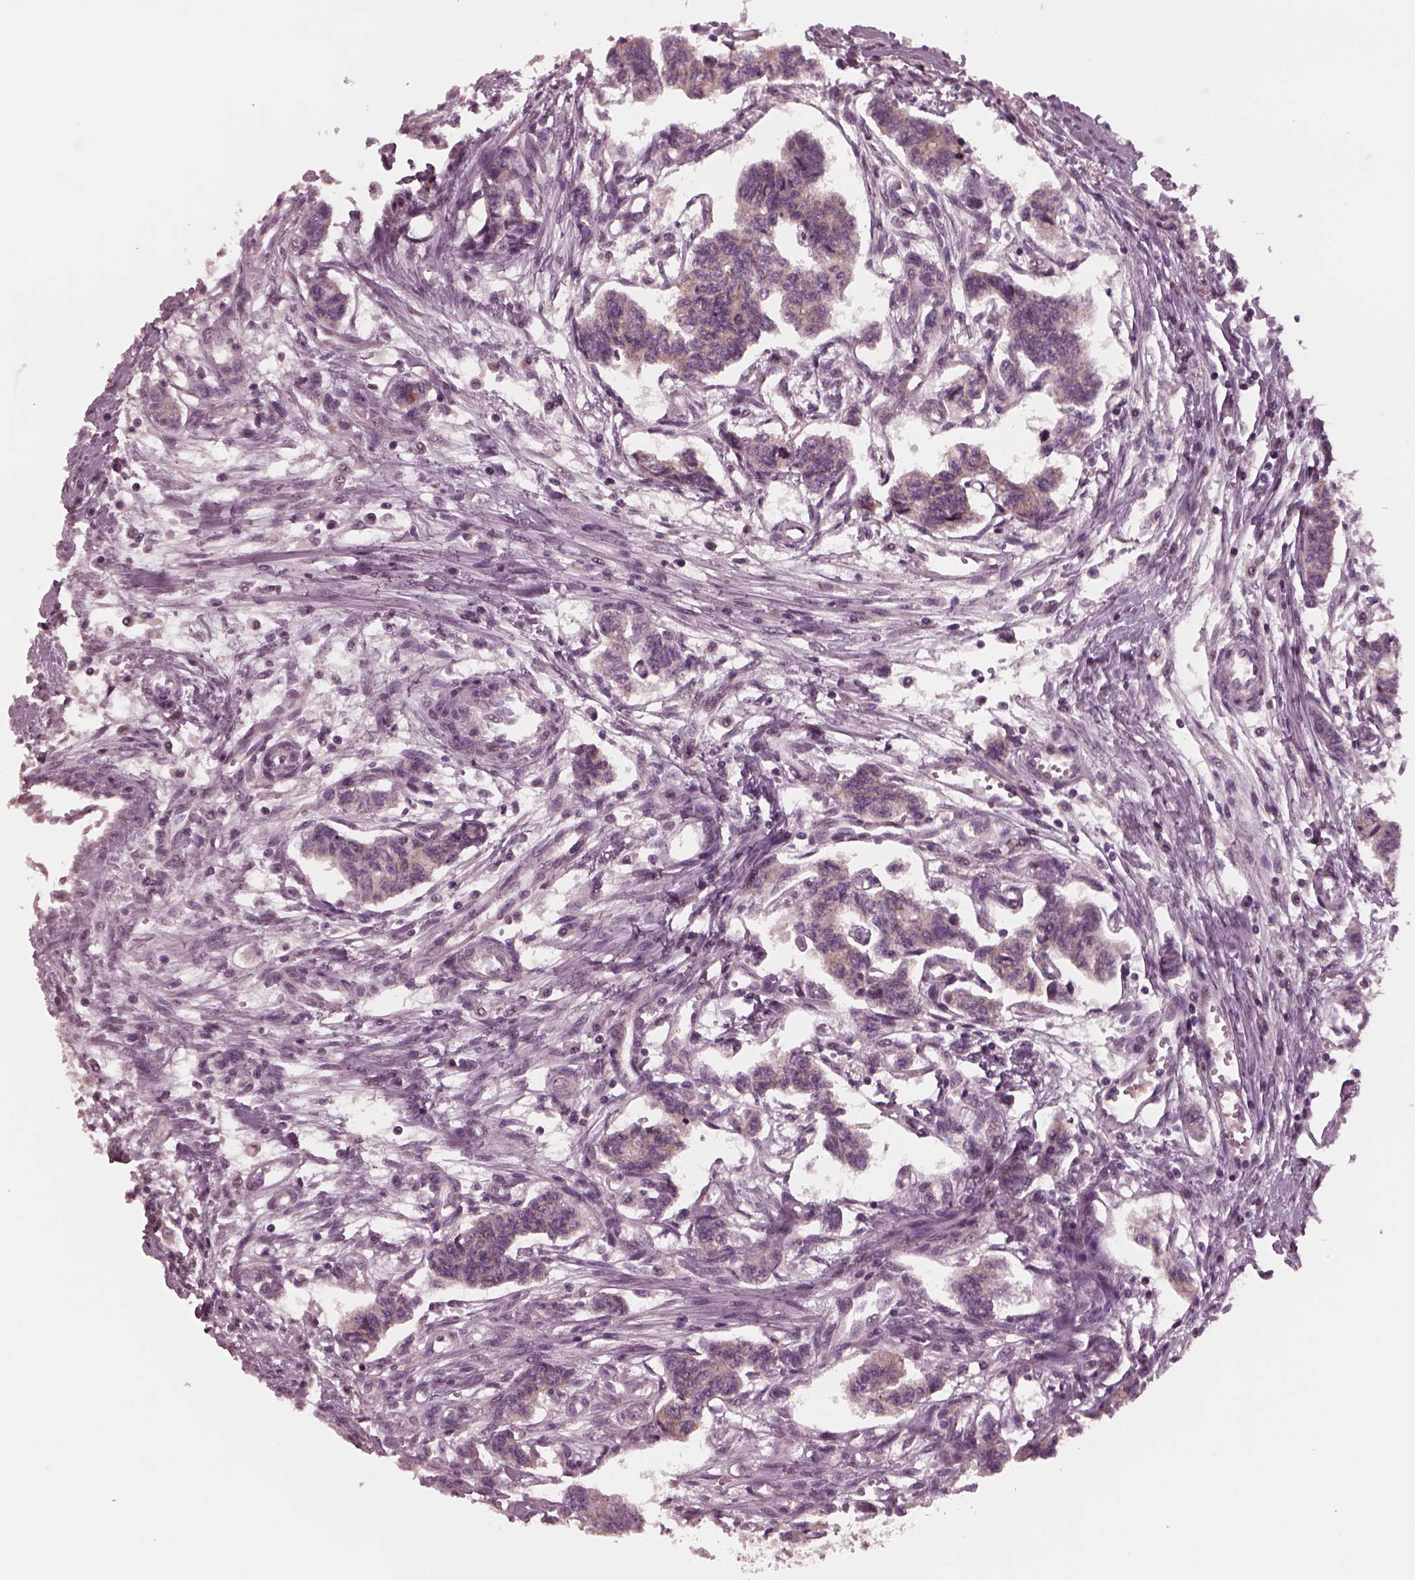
{"staining": {"intensity": "weak", "quantity": ">75%", "location": "cytoplasmic/membranous"}, "tissue": "carcinoid", "cell_type": "Tumor cells", "image_type": "cancer", "snomed": [{"axis": "morphology", "description": "Carcinoid, malignant, NOS"}, {"axis": "topography", "description": "Kidney"}], "caption": "Immunohistochemical staining of human carcinoid reveals low levels of weak cytoplasmic/membranous protein staining in approximately >75% of tumor cells. The staining was performed using DAB, with brown indicating positive protein expression. Nuclei are stained blue with hematoxylin.", "gene": "TUBG1", "patient": {"sex": "female", "age": 41}}